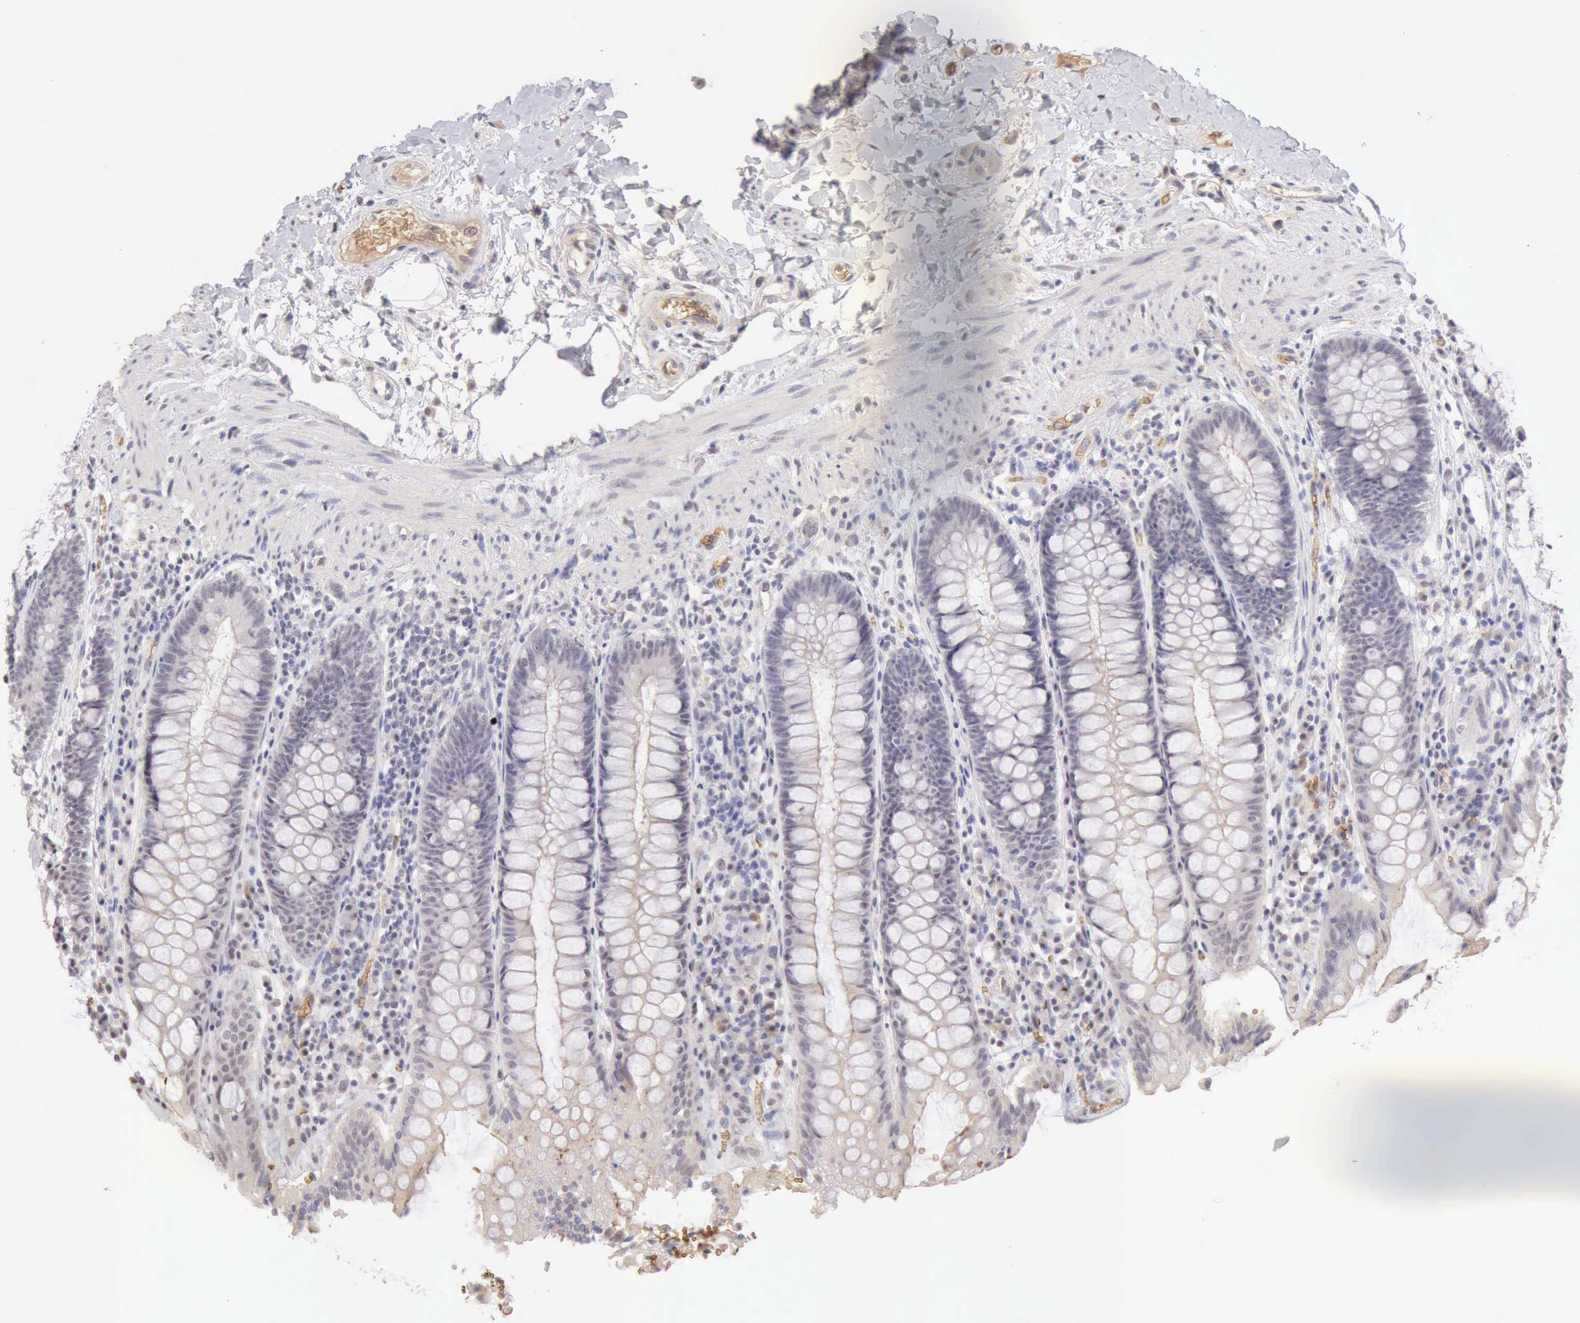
{"staining": {"intensity": "negative", "quantity": "none", "location": "none"}, "tissue": "rectum", "cell_type": "Glandular cells", "image_type": "normal", "snomed": [{"axis": "morphology", "description": "Normal tissue, NOS"}, {"axis": "topography", "description": "Rectum"}], "caption": "The image shows no staining of glandular cells in unremarkable rectum.", "gene": "CFI", "patient": {"sex": "female", "age": 46}}